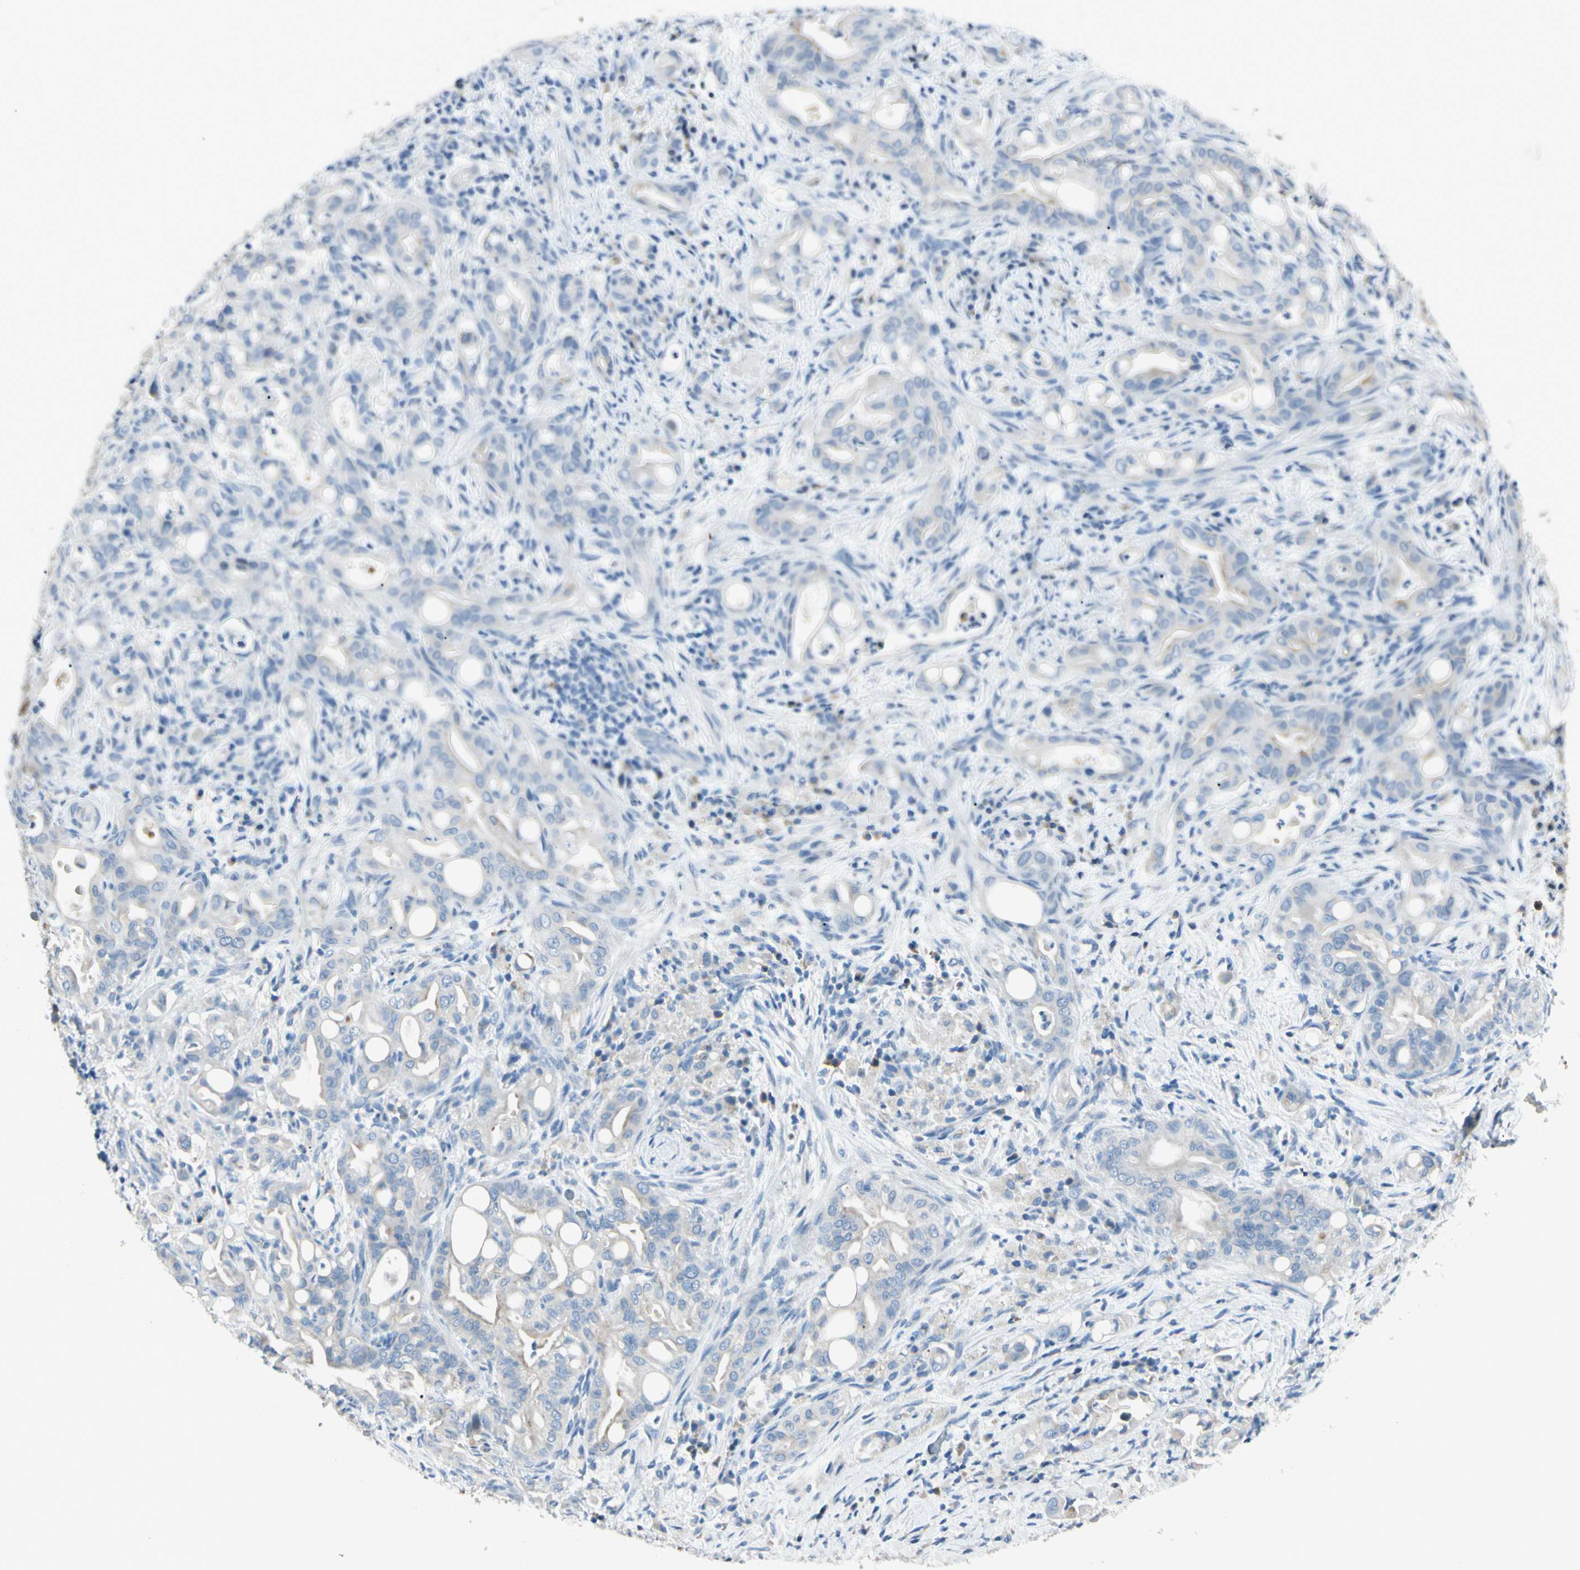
{"staining": {"intensity": "negative", "quantity": "none", "location": "none"}, "tissue": "liver cancer", "cell_type": "Tumor cells", "image_type": "cancer", "snomed": [{"axis": "morphology", "description": "Cholangiocarcinoma"}, {"axis": "topography", "description": "Liver"}], "caption": "Tumor cells show no significant expression in liver cancer.", "gene": "SLC6A15", "patient": {"sex": "female", "age": 68}}